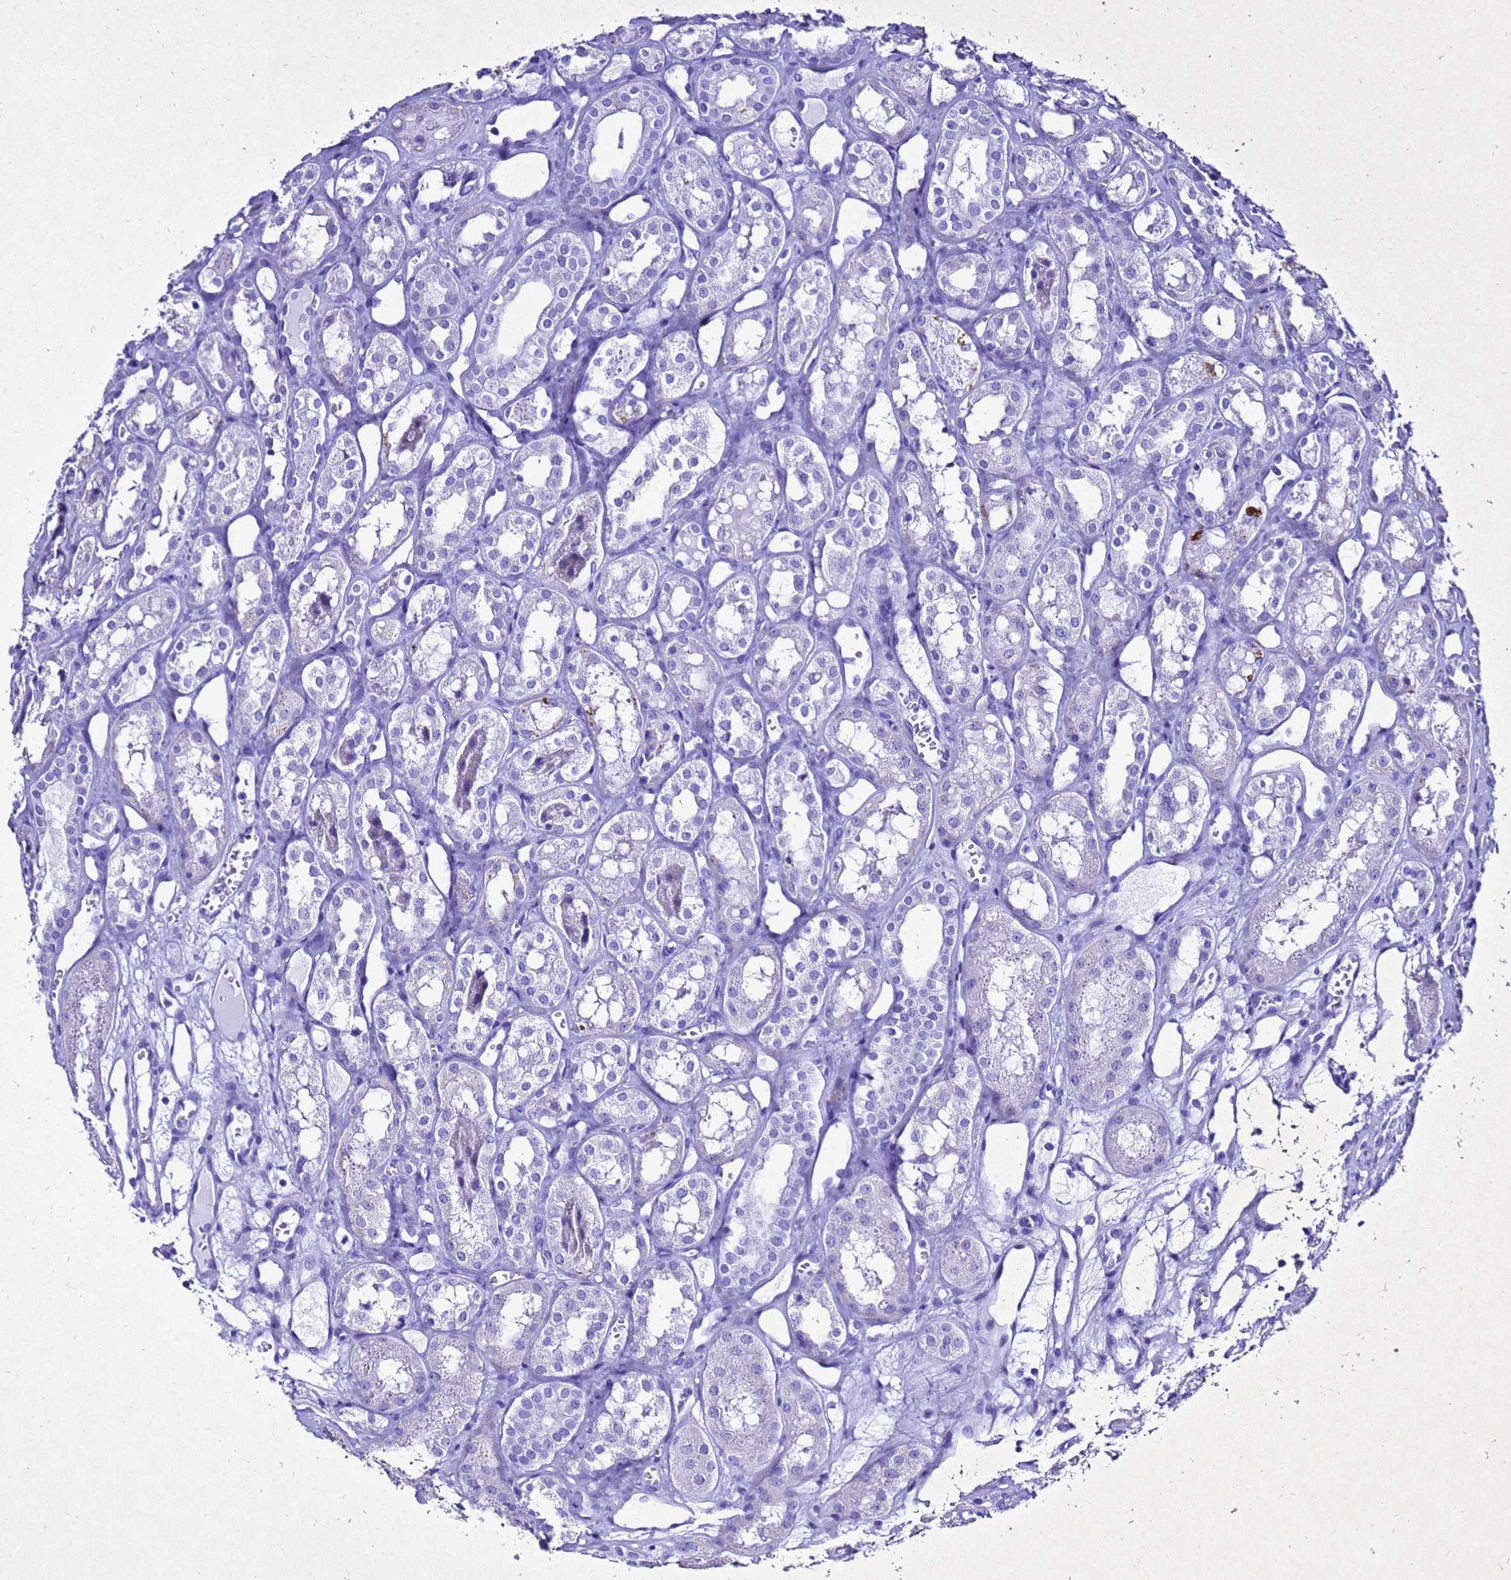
{"staining": {"intensity": "negative", "quantity": "none", "location": "none"}, "tissue": "kidney", "cell_type": "Cells in glomeruli", "image_type": "normal", "snomed": [{"axis": "morphology", "description": "Normal tissue, NOS"}, {"axis": "topography", "description": "Kidney"}], "caption": "This is an immunohistochemistry photomicrograph of benign human kidney. There is no staining in cells in glomeruli.", "gene": "LIPF", "patient": {"sex": "male", "age": 16}}